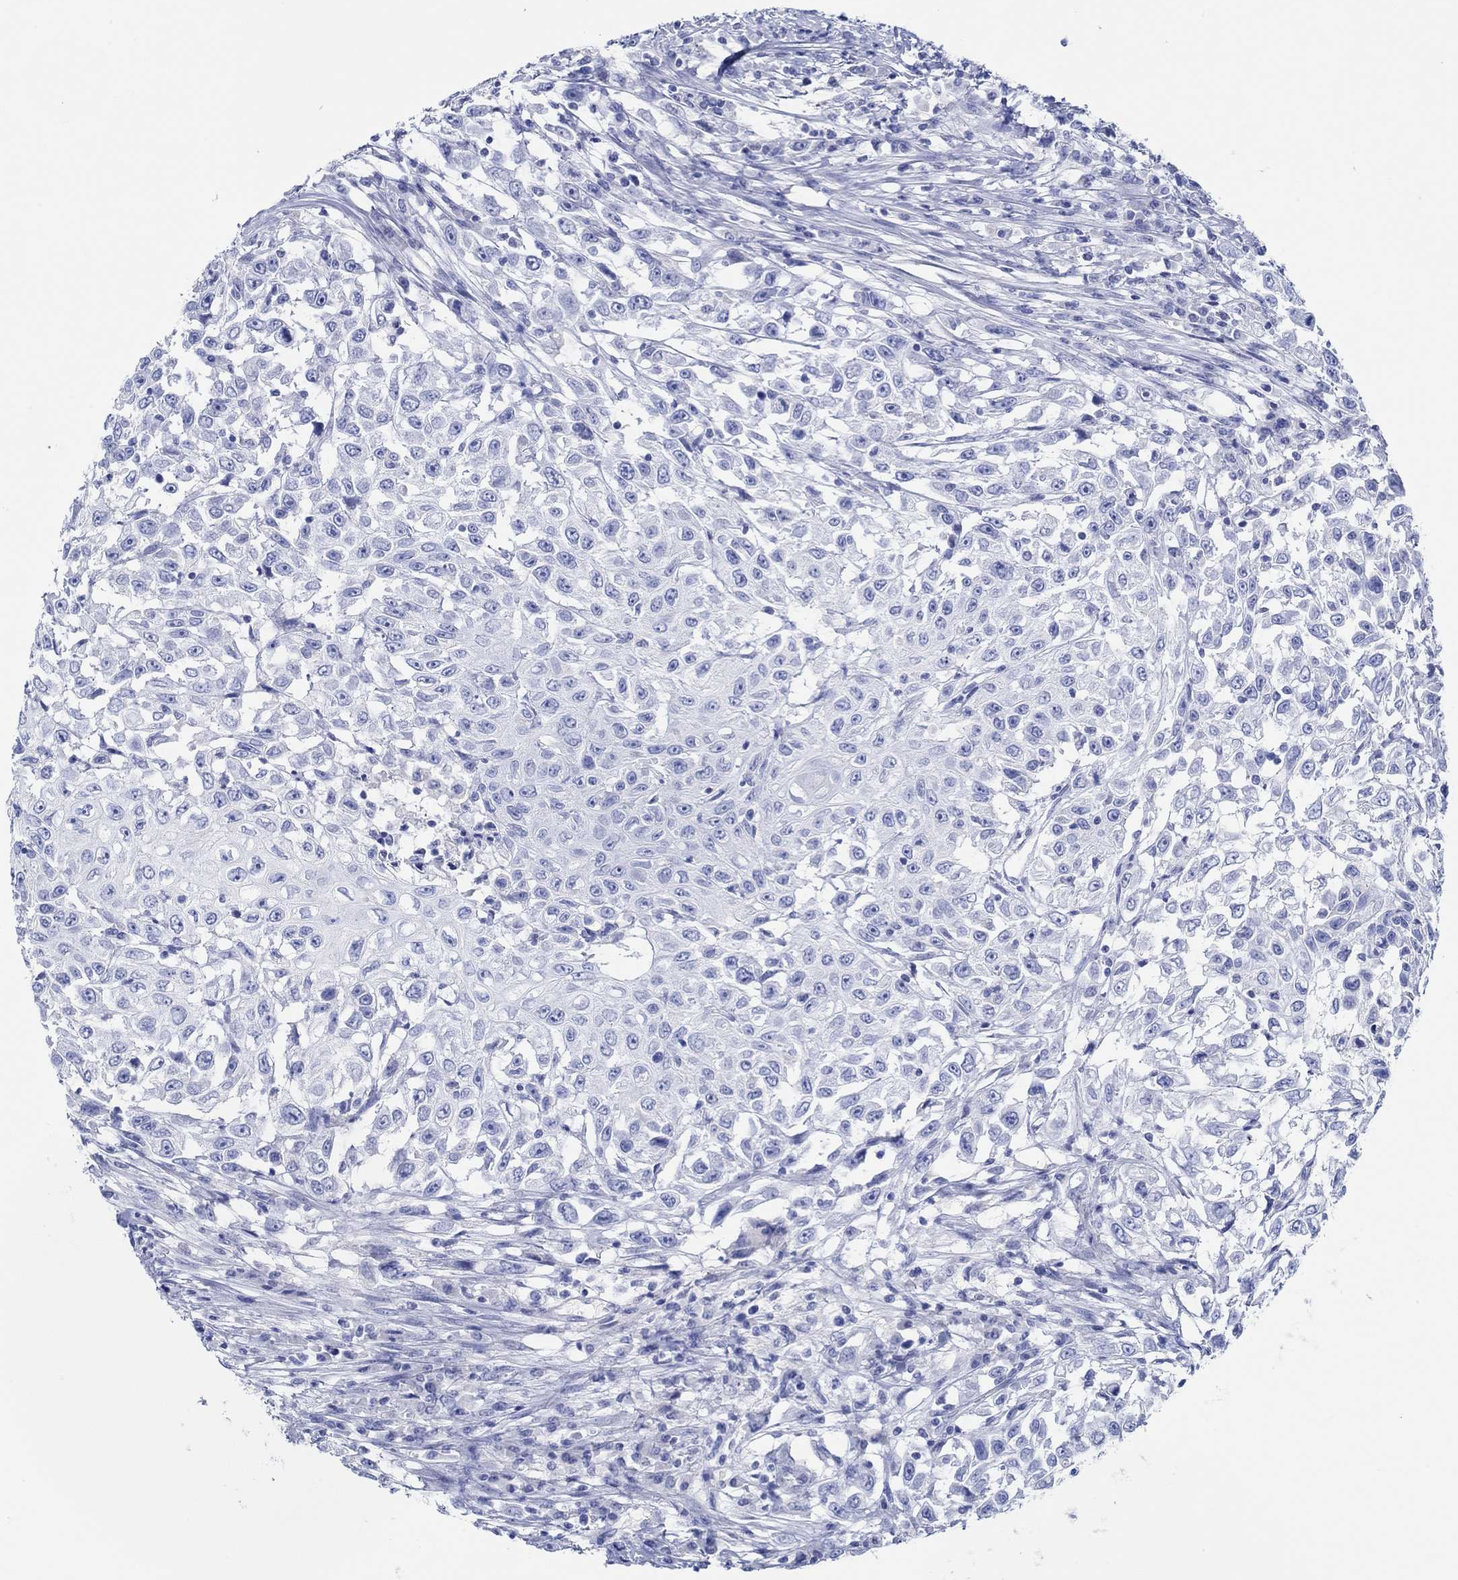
{"staining": {"intensity": "negative", "quantity": "none", "location": "none"}, "tissue": "urothelial cancer", "cell_type": "Tumor cells", "image_type": "cancer", "snomed": [{"axis": "morphology", "description": "Urothelial carcinoma, High grade"}, {"axis": "topography", "description": "Urinary bladder"}], "caption": "High power microscopy micrograph of an IHC micrograph of urothelial cancer, revealing no significant staining in tumor cells.", "gene": "IGFBP6", "patient": {"sex": "female", "age": 56}}